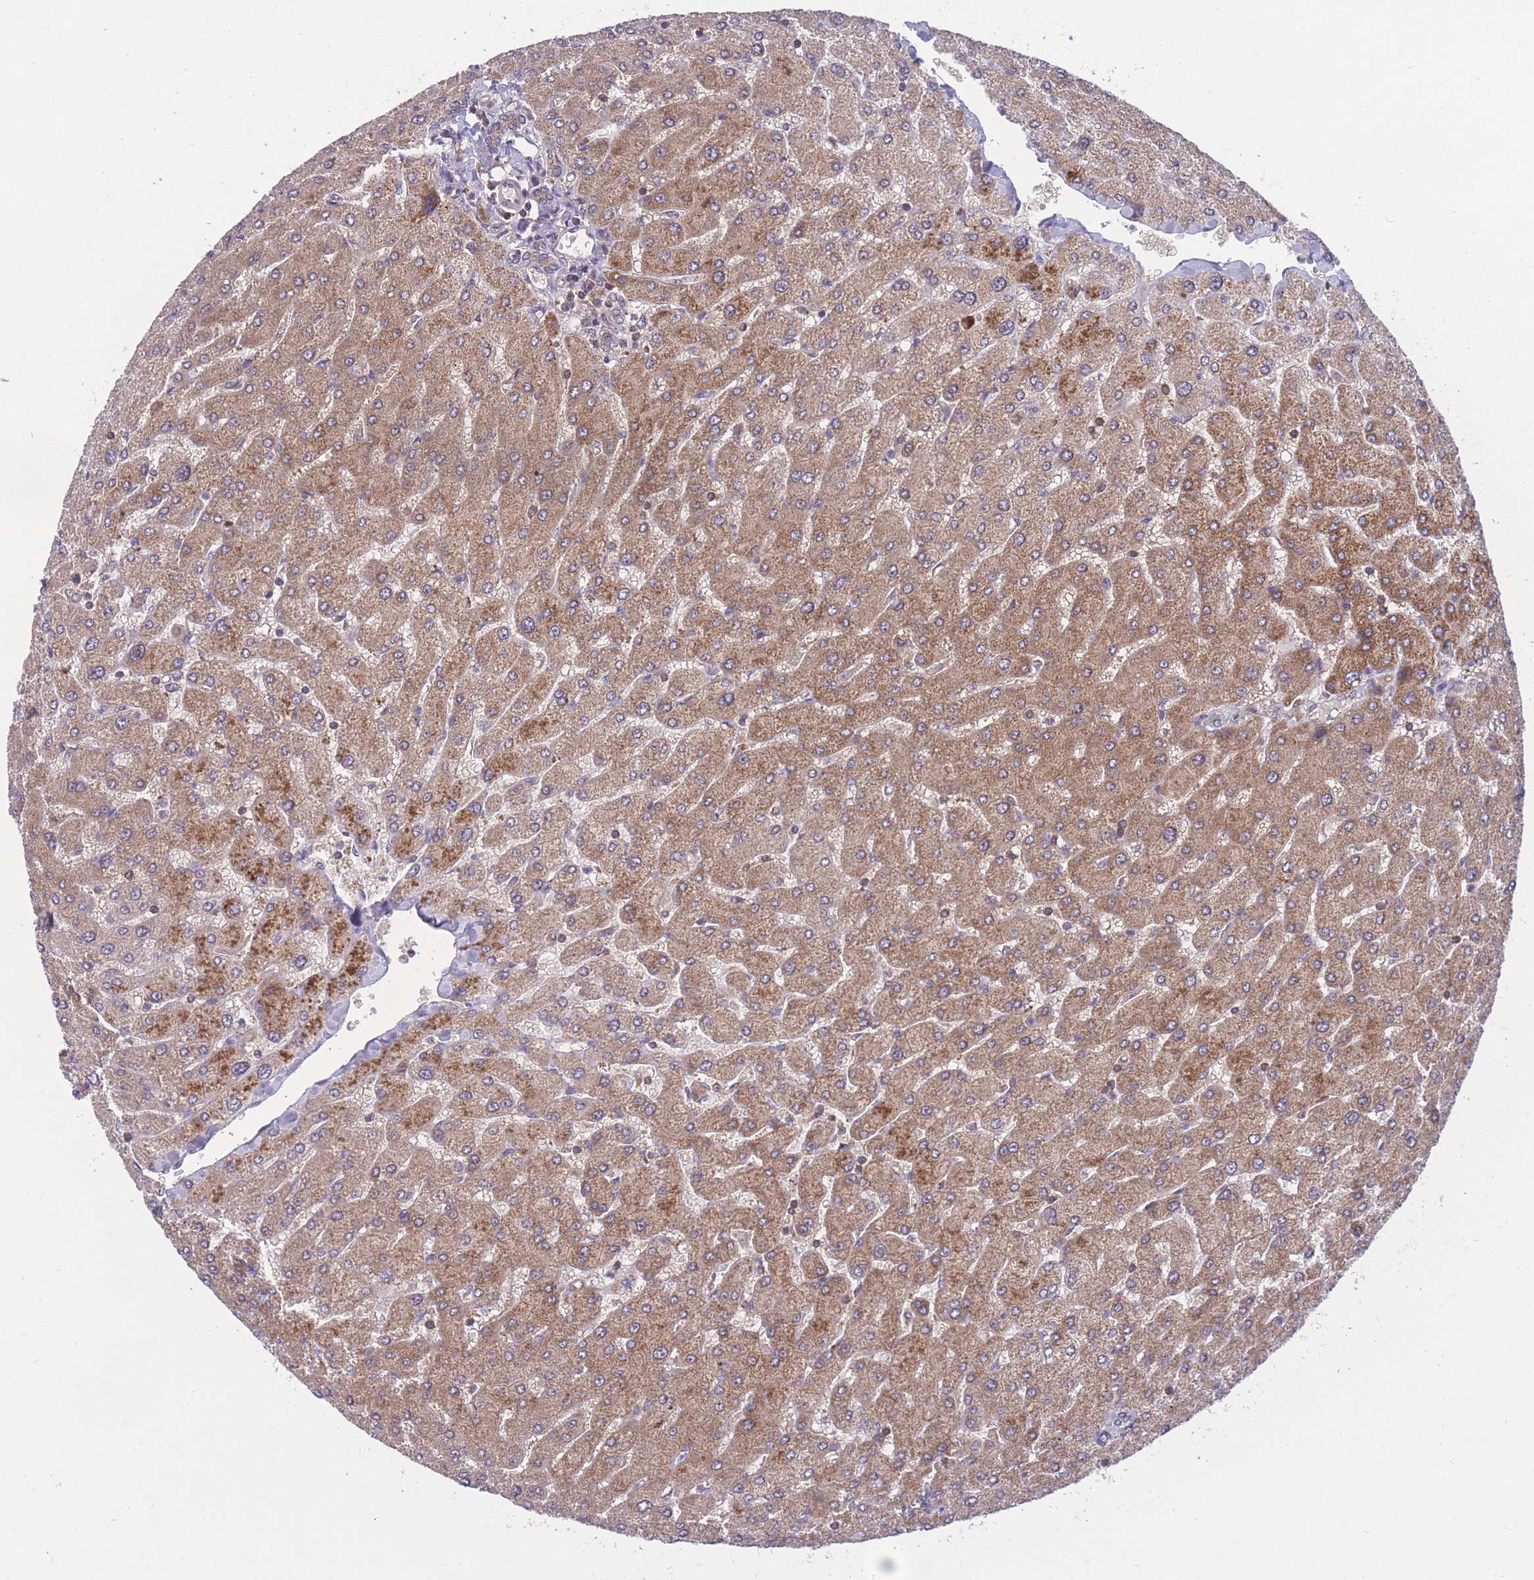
{"staining": {"intensity": "negative", "quantity": "none", "location": "none"}, "tissue": "liver", "cell_type": "Cholangiocytes", "image_type": "normal", "snomed": [{"axis": "morphology", "description": "Normal tissue, NOS"}, {"axis": "topography", "description": "Liver"}], "caption": "An immunohistochemistry histopathology image of unremarkable liver is shown. There is no staining in cholangiocytes of liver. (DAB immunohistochemistry (IHC) visualized using brightfield microscopy, high magnification).", "gene": "UBE2NL", "patient": {"sex": "male", "age": 55}}